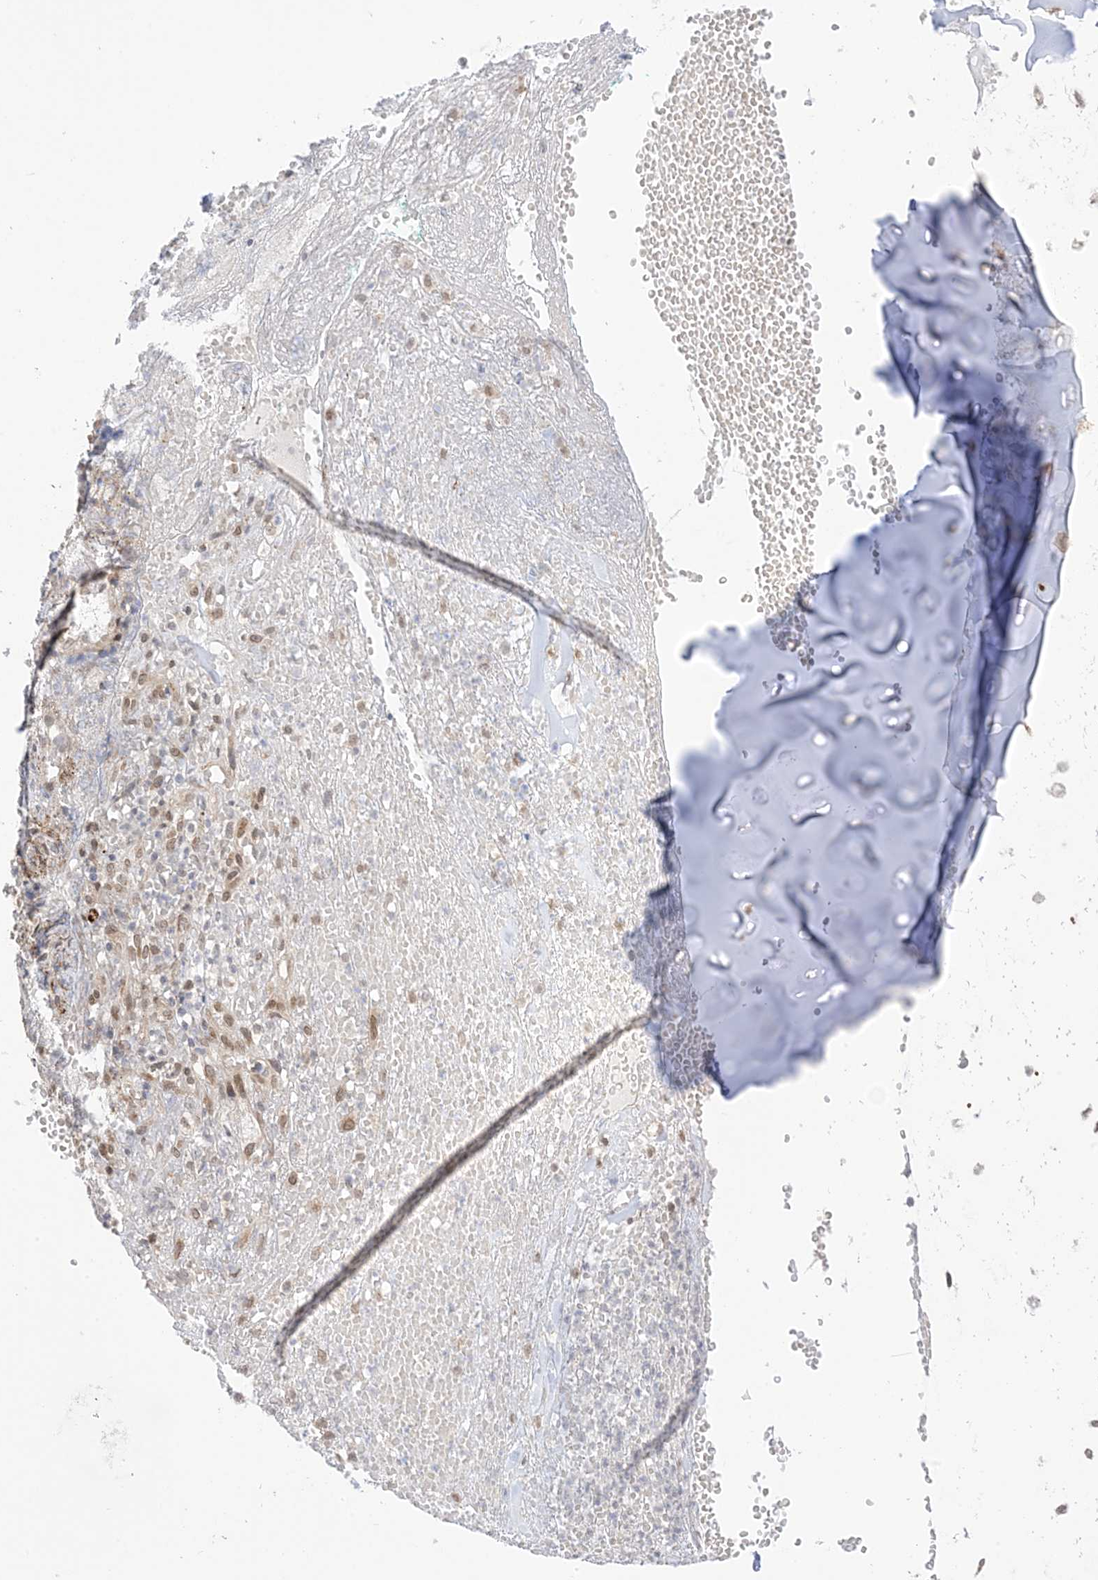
{"staining": {"intensity": "weak", "quantity": ">75%", "location": "cytoplasmic/membranous"}, "tissue": "adipose tissue", "cell_type": "Adipocytes", "image_type": "normal", "snomed": [{"axis": "morphology", "description": "Normal tissue, NOS"}, {"axis": "morphology", "description": "Basal cell carcinoma"}, {"axis": "topography", "description": "Cartilage tissue"}, {"axis": "topography", "description": "Nasopharynx"}, {"axis": "topography", "description": "Oral tissue"}], "caption": "The photomicrograph displays a brown stain indicating the presence of a protein in the cytoplasmic/membranous of adipocytes in adipose tissue. The protein of interest is shown in brown color, while the nuclei are stained blue.", "gene": "UBE2E2", "patient": {"sex": "female", "age": 77}}